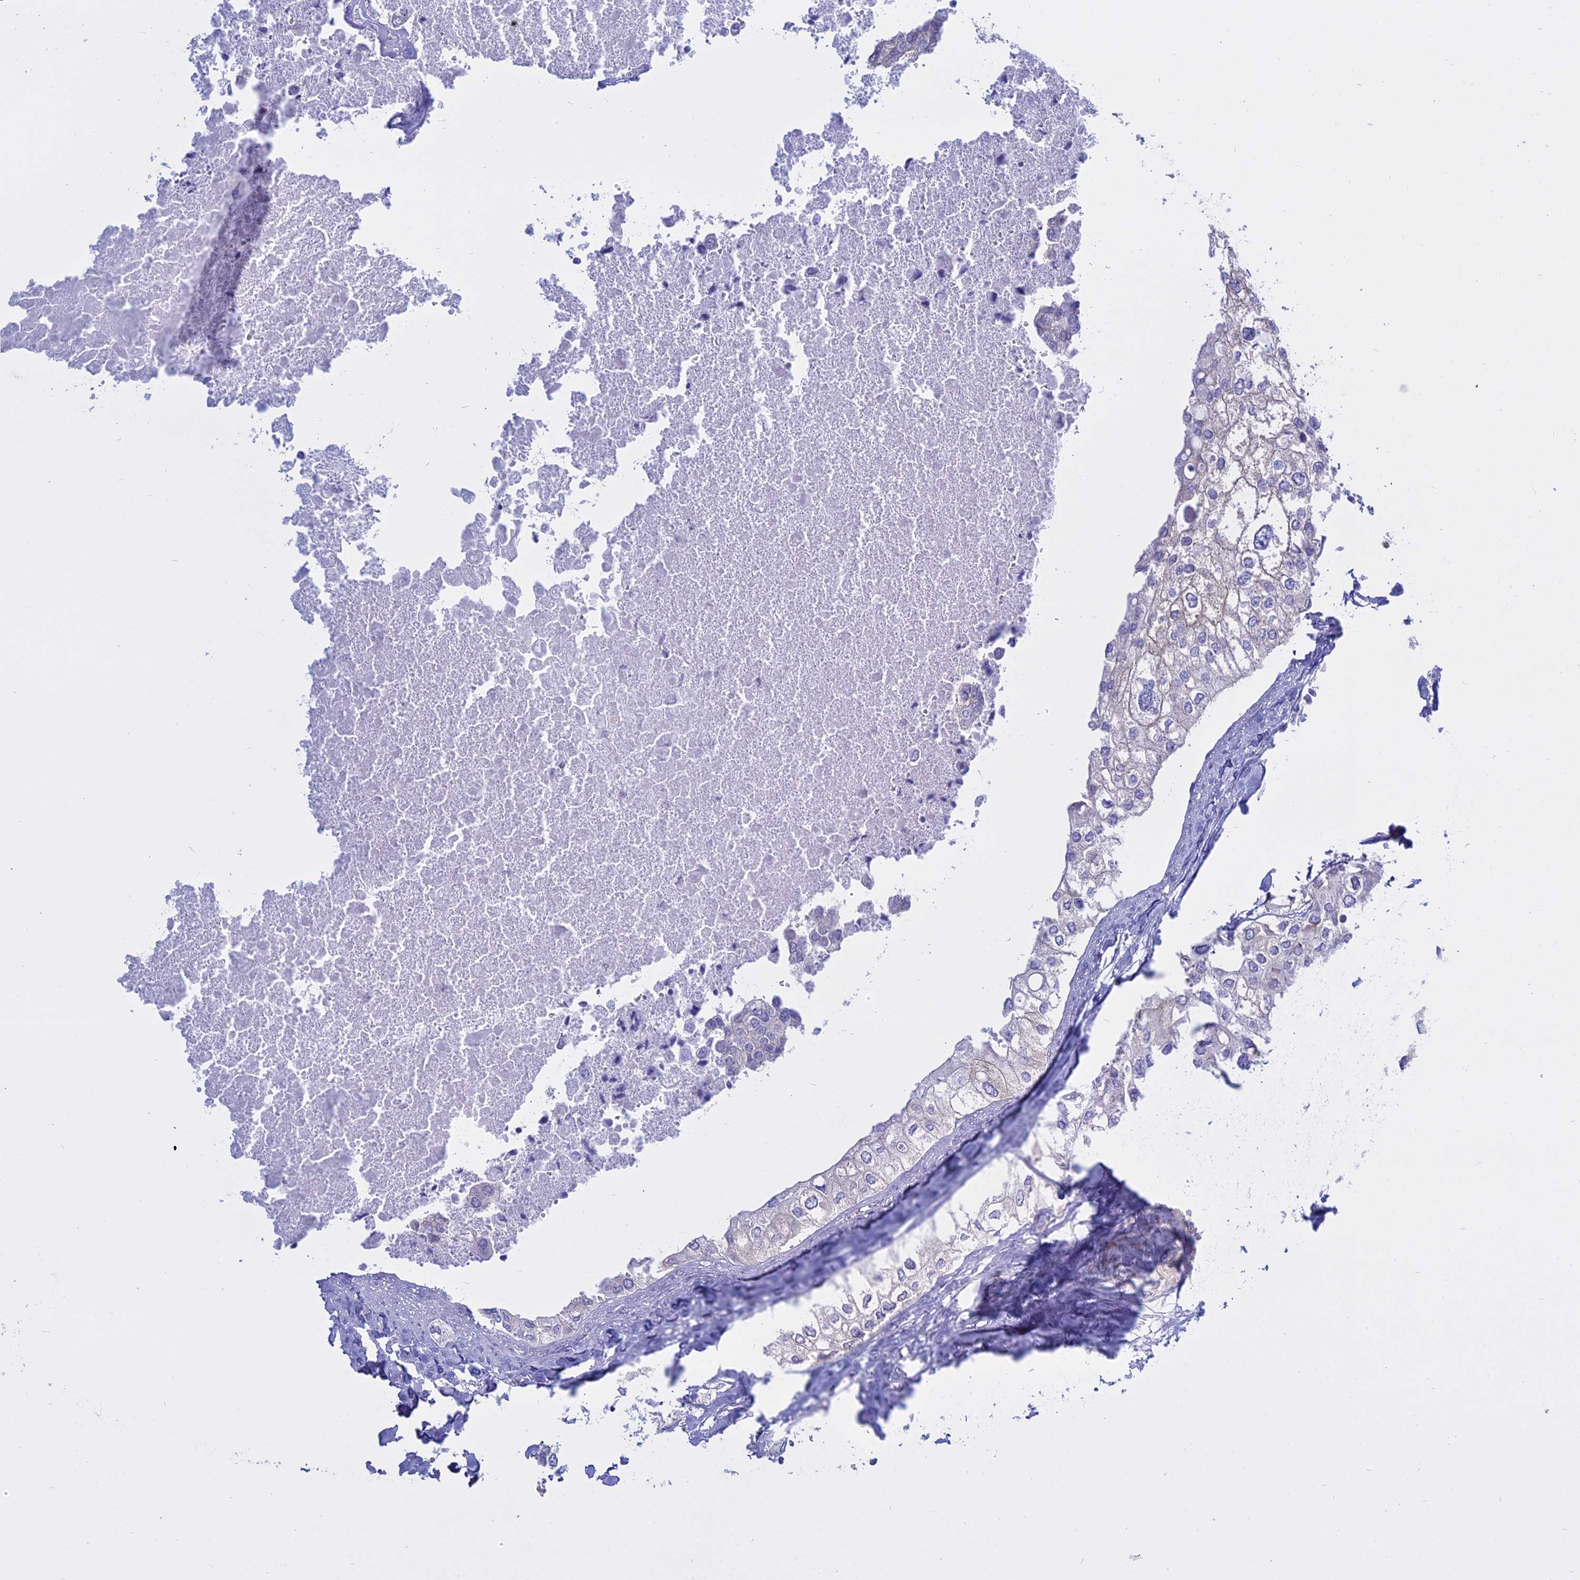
{"staining": {"intensity": "negative", "quantity": "none", "location": "none"}, "tissue": "urothelial cancer", "cell_type": "Tumor cells", "image_type": "cancer", "snomed": [{"axis": "morphology", "description": "Urothelial carcinoma, High grade"}, {"axis": "topography", "description": "Urinary bladder"}], "caption": "Immunohistochemical staining of urothelial carcinoma (high-grade) exhibits no significant expression in tumor cells. Brightfield microscopy of IHC stained with DAB (brown) and hematoxylin (blue), captured at high magnification.", "gene": "AHCYL1", "patient": {"sex": "male", "age": 64}}